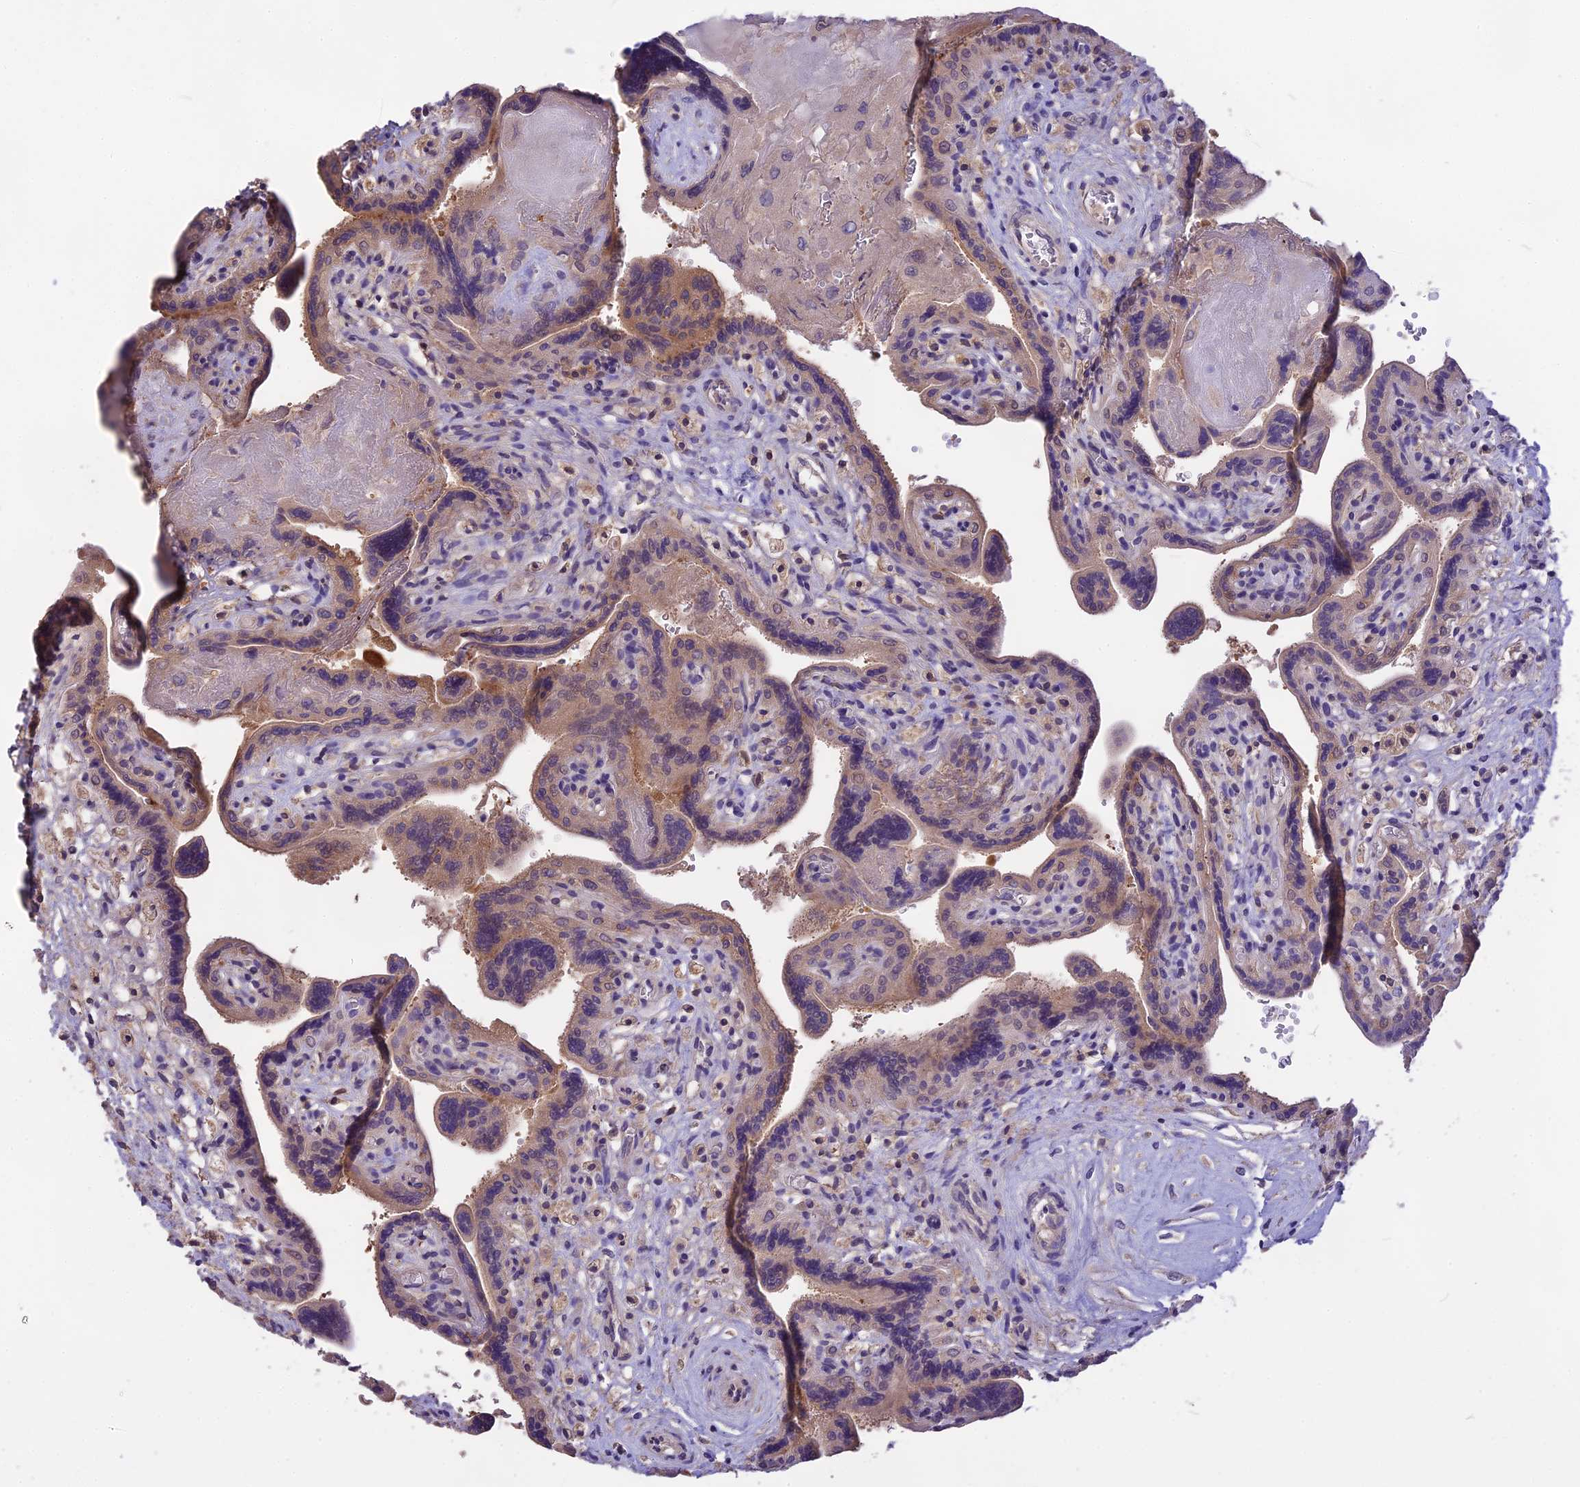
{"staining": {"intensity": "weak", "quantity": "<25%", "location": "cytoplasmic/membranous"}, "tissue": "placenta", "cell_type": "Trophoblastic cells", "image_type": "normal", "snomed": [{"axis": "morphology", "description": "Normal tissue, NOS"}, {"axis": "topography", "description": "Placenta"}], "caption": "Trophoblastic cells show no significant expression in normal placenta.", "gene": "NUDT8", "patient": {"sex": "female", "age": 37}}